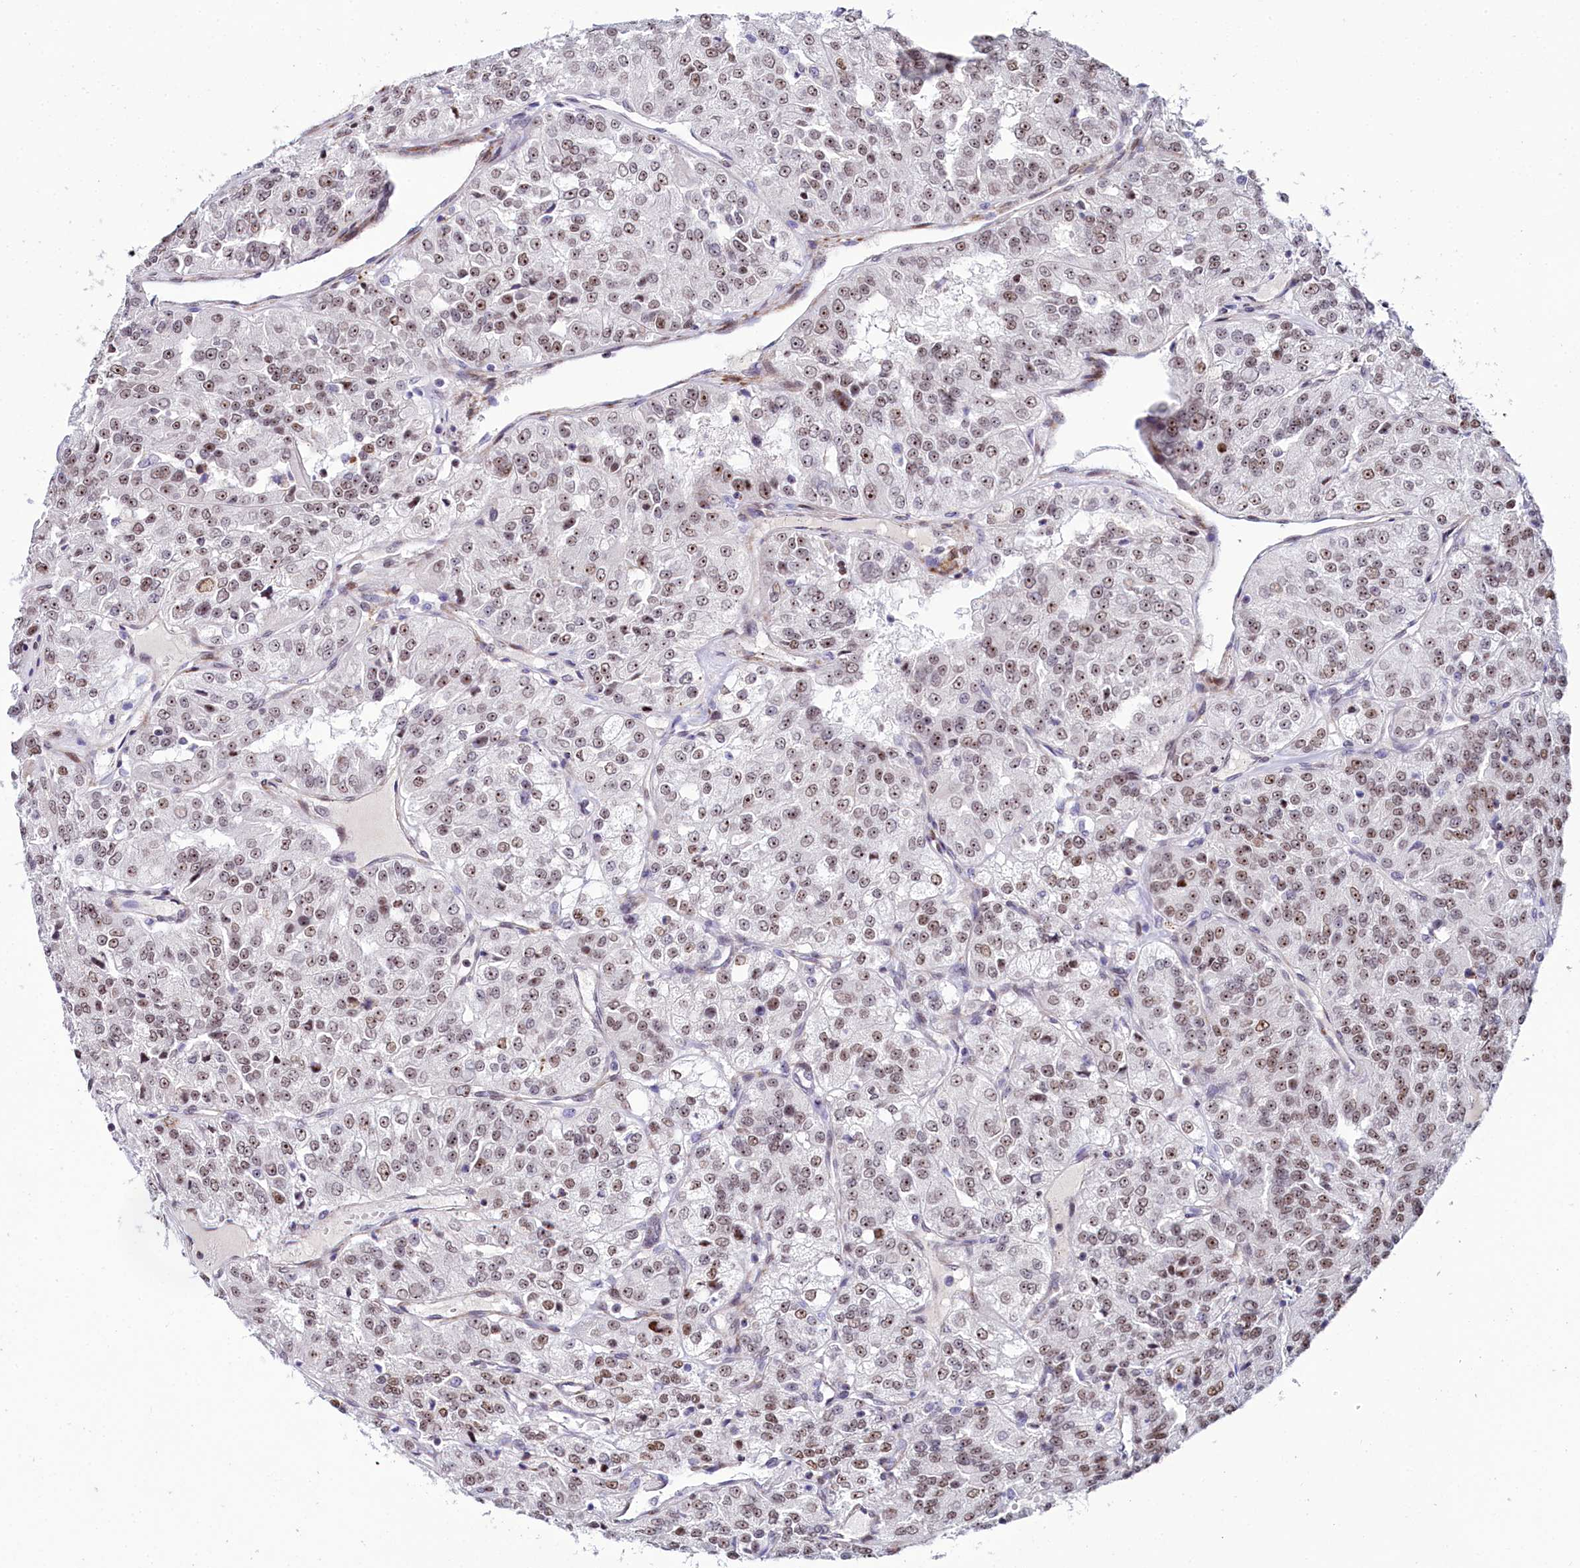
{"staining": {"intensity": "moderate", "quantity": ">75%", "location": "nuclear"}, "tissue": "renal cancer", "cell_type": "Tumor cells", "image_type": "cancer", "snomed": [{"axis": "morphology", "description": "Adenocarcinoma, NOS"}, {"axis": "topography", "description": "Kidney"}], "caption": "High-magnification brightfield microscopy of renal cancer stained with DAB (3,3'-diaminobenzidine) (brown) and counterstained with hematoxylin (blue). tumor cells exhibit moderate nuclear staining is identified in about>75% of cells.", "gene": "TCOF1", "patient": {"sex": "female", "age": 63}}